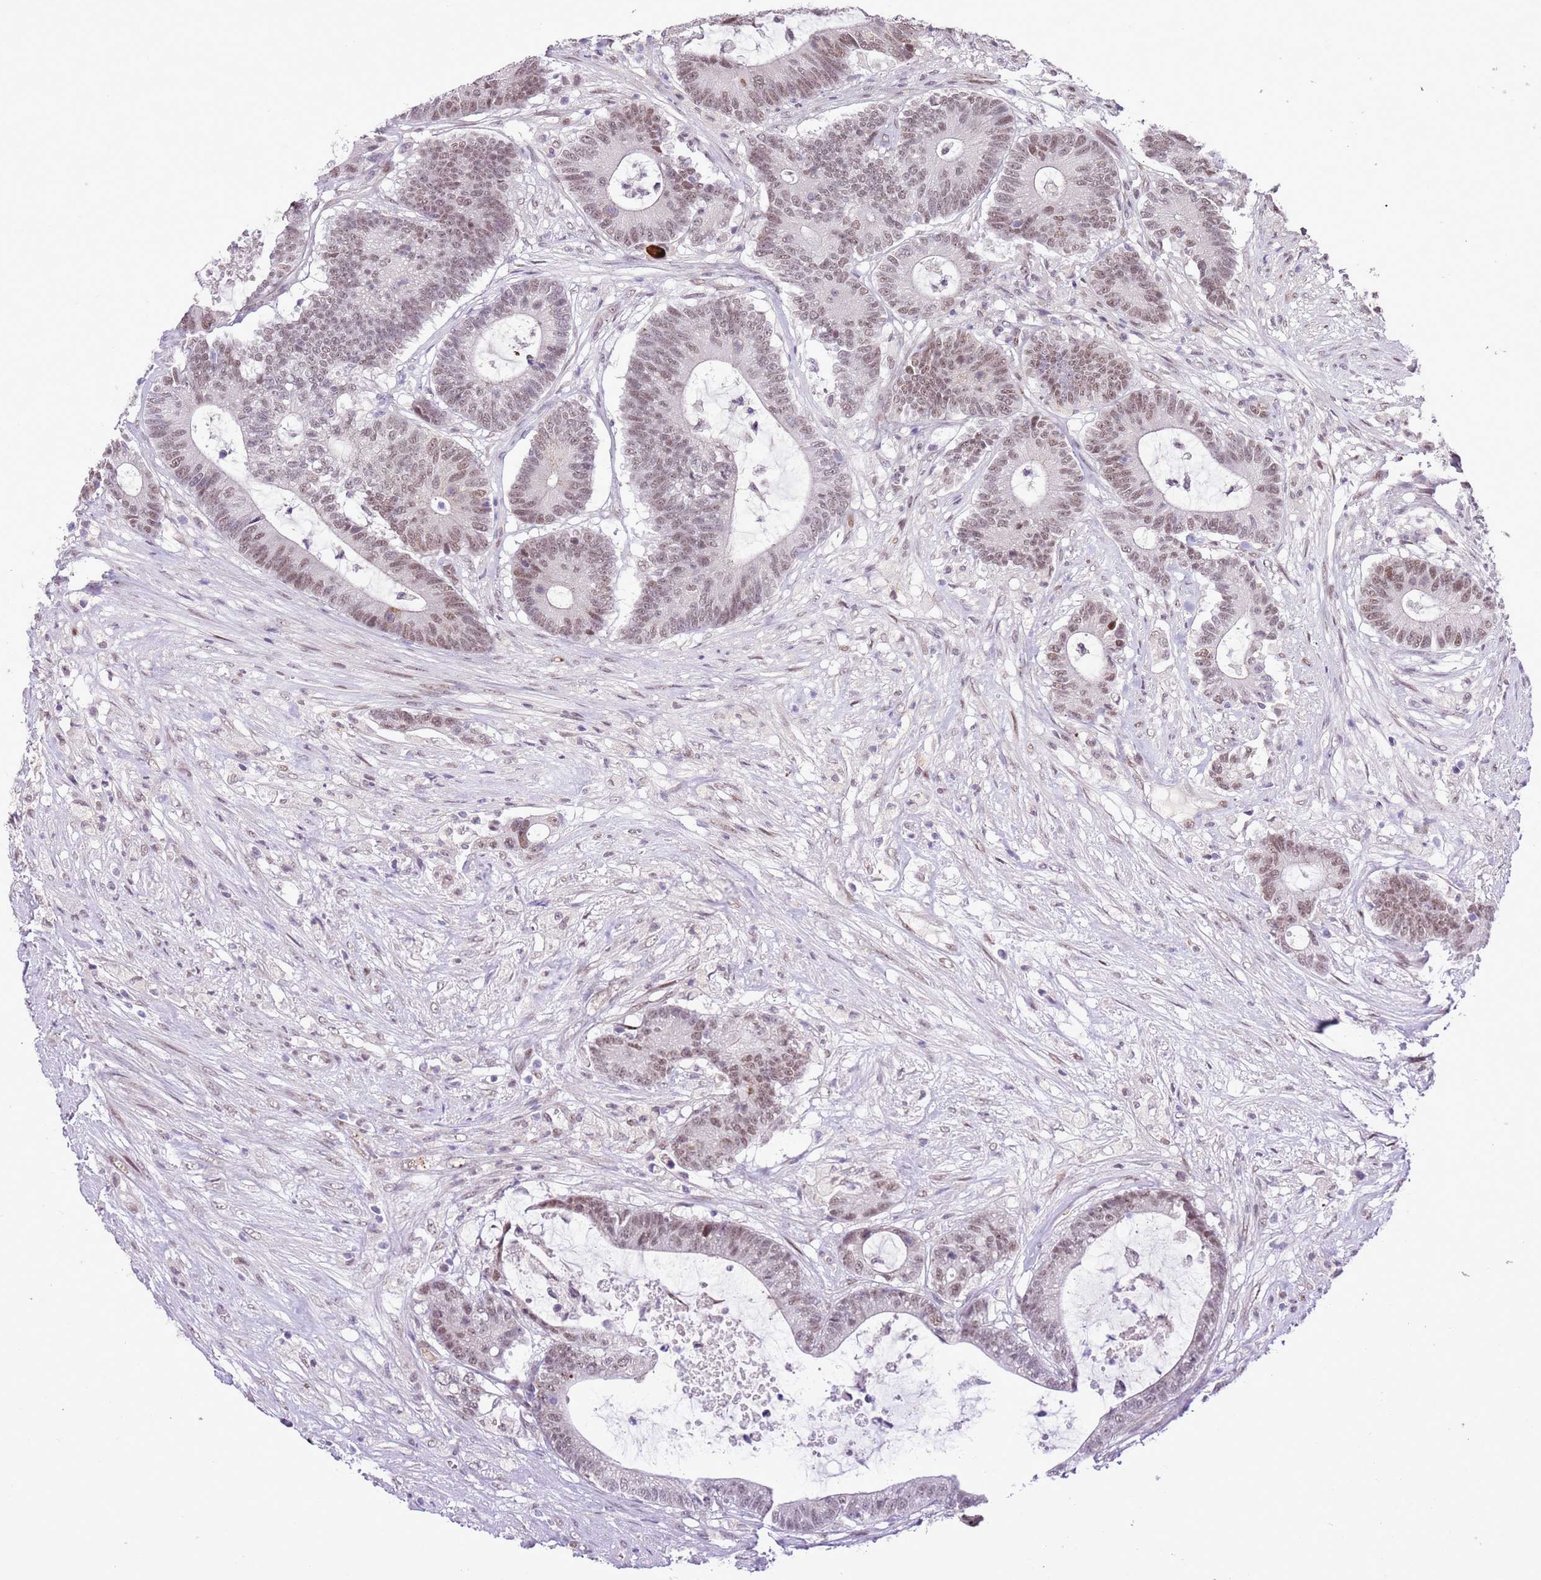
{"staining": {"intensity": "weak", "quantity": ">75%", "location": "nuclear"}, "tissue": "colorectal cancer", "cell_type": "Tumor cells", "image_type": "cancer", "snomed": [{"axis": "morphology", "description": "Adenocarcinoma, NOS"}, {"axis": "topography", "description": "Colon"}], "caption": "Protein analysis of colorectal cancer (adenocarcinoma) tissue reveals weak nuclear positivity in about >75% of tumor cells.", "gene": "NACC2", "patient": {"sex": "female", "age": 84}}